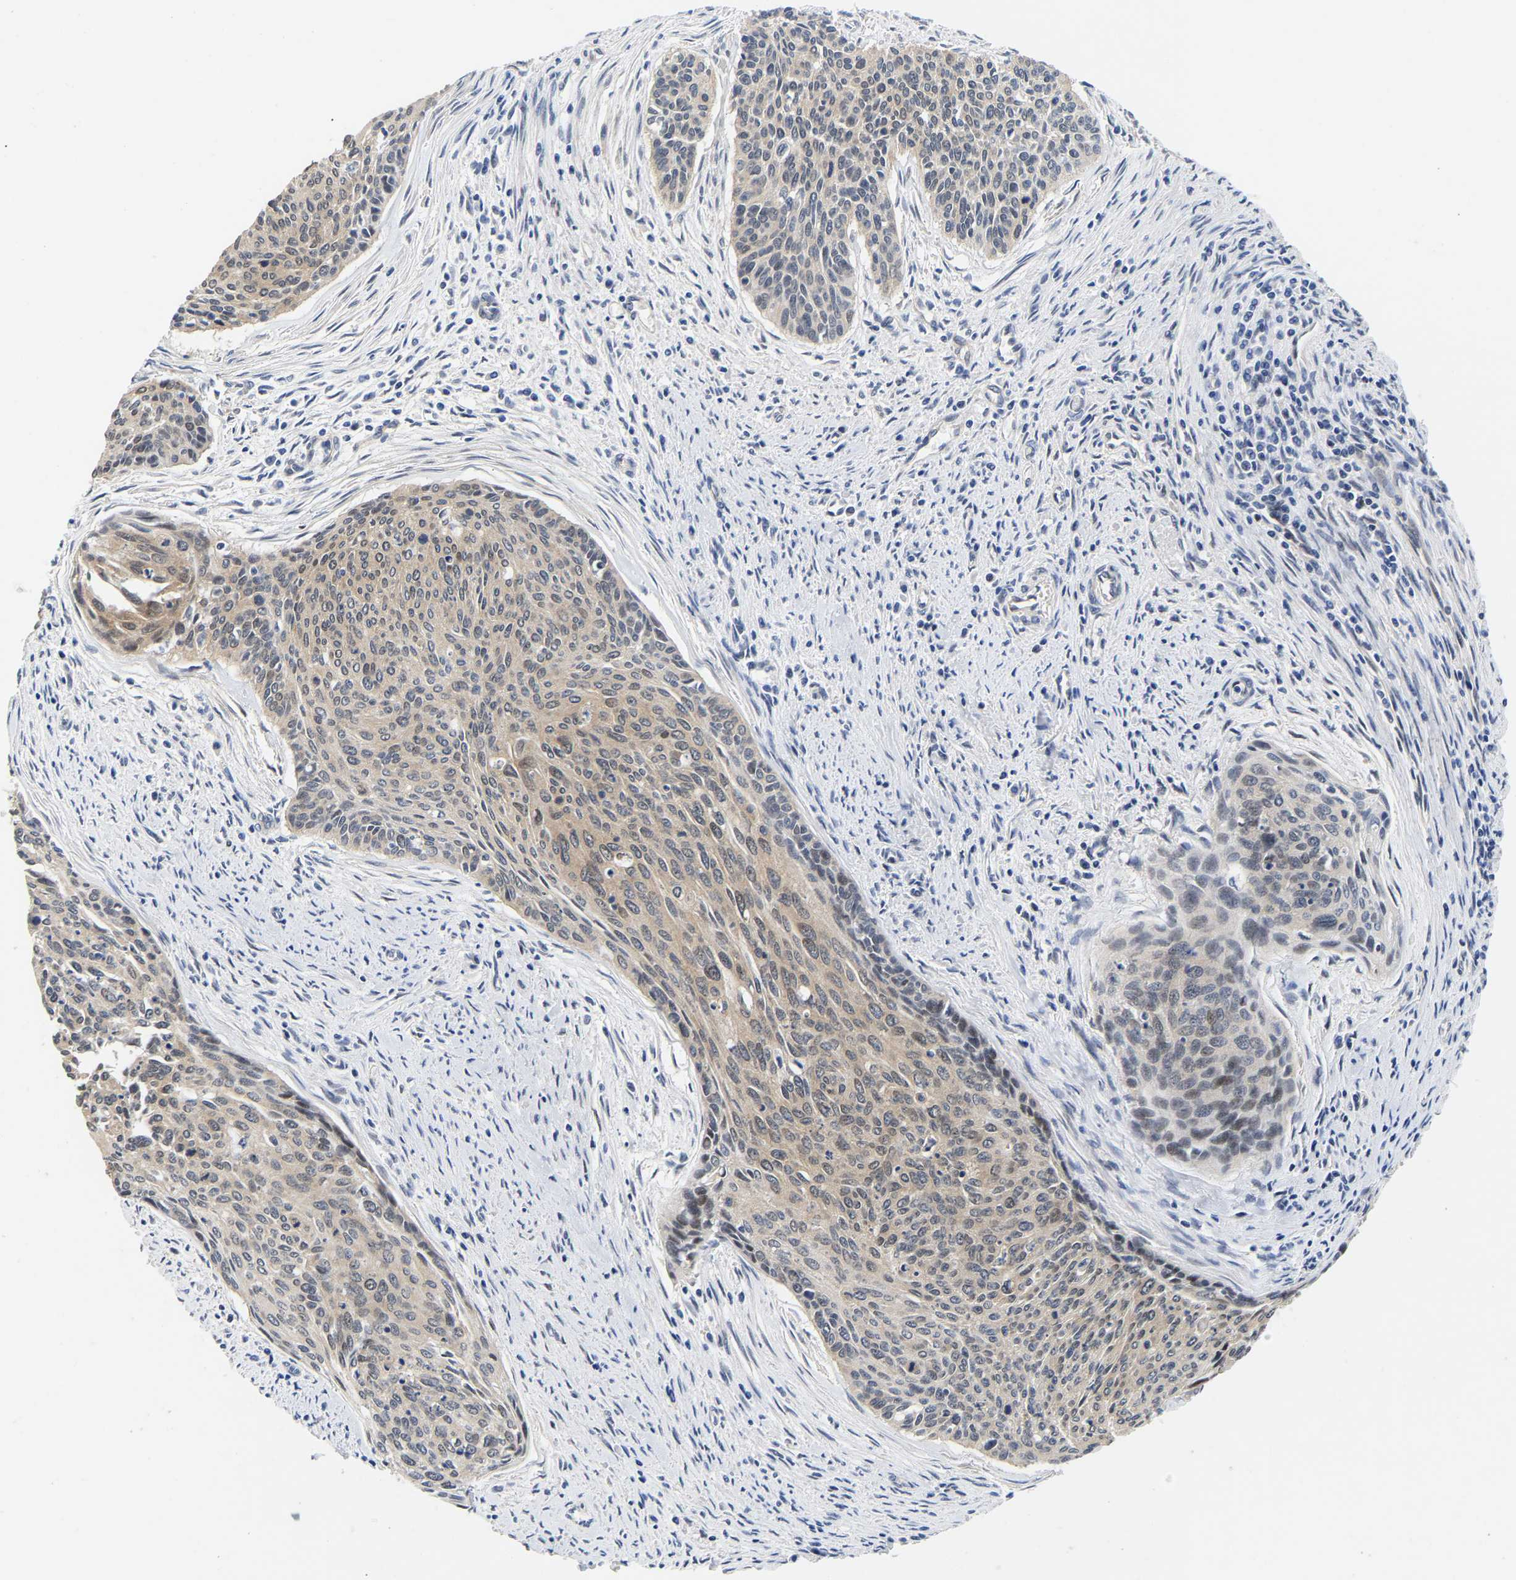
{"staining": {"intensity": "weak", "quantity": "<25%", "location": "cytoplasmic/membranous"}, "tissue": "cervical cancer", "cell_type": "Tumor cells", "image_type": "cancer", "snomed": [{"axis": "morphology", "description": "Squamous cell carcinoma, NOS"}, {"axis": "topography", "description": "Cervix"}], "caption": "Cervical cancer (squamous cell carcinoma) was stained to show a protein in brown. There is no significant expression in tumor cells.", "gene": "CCDC6", "patient": {"sex": "female", "age": 55}}